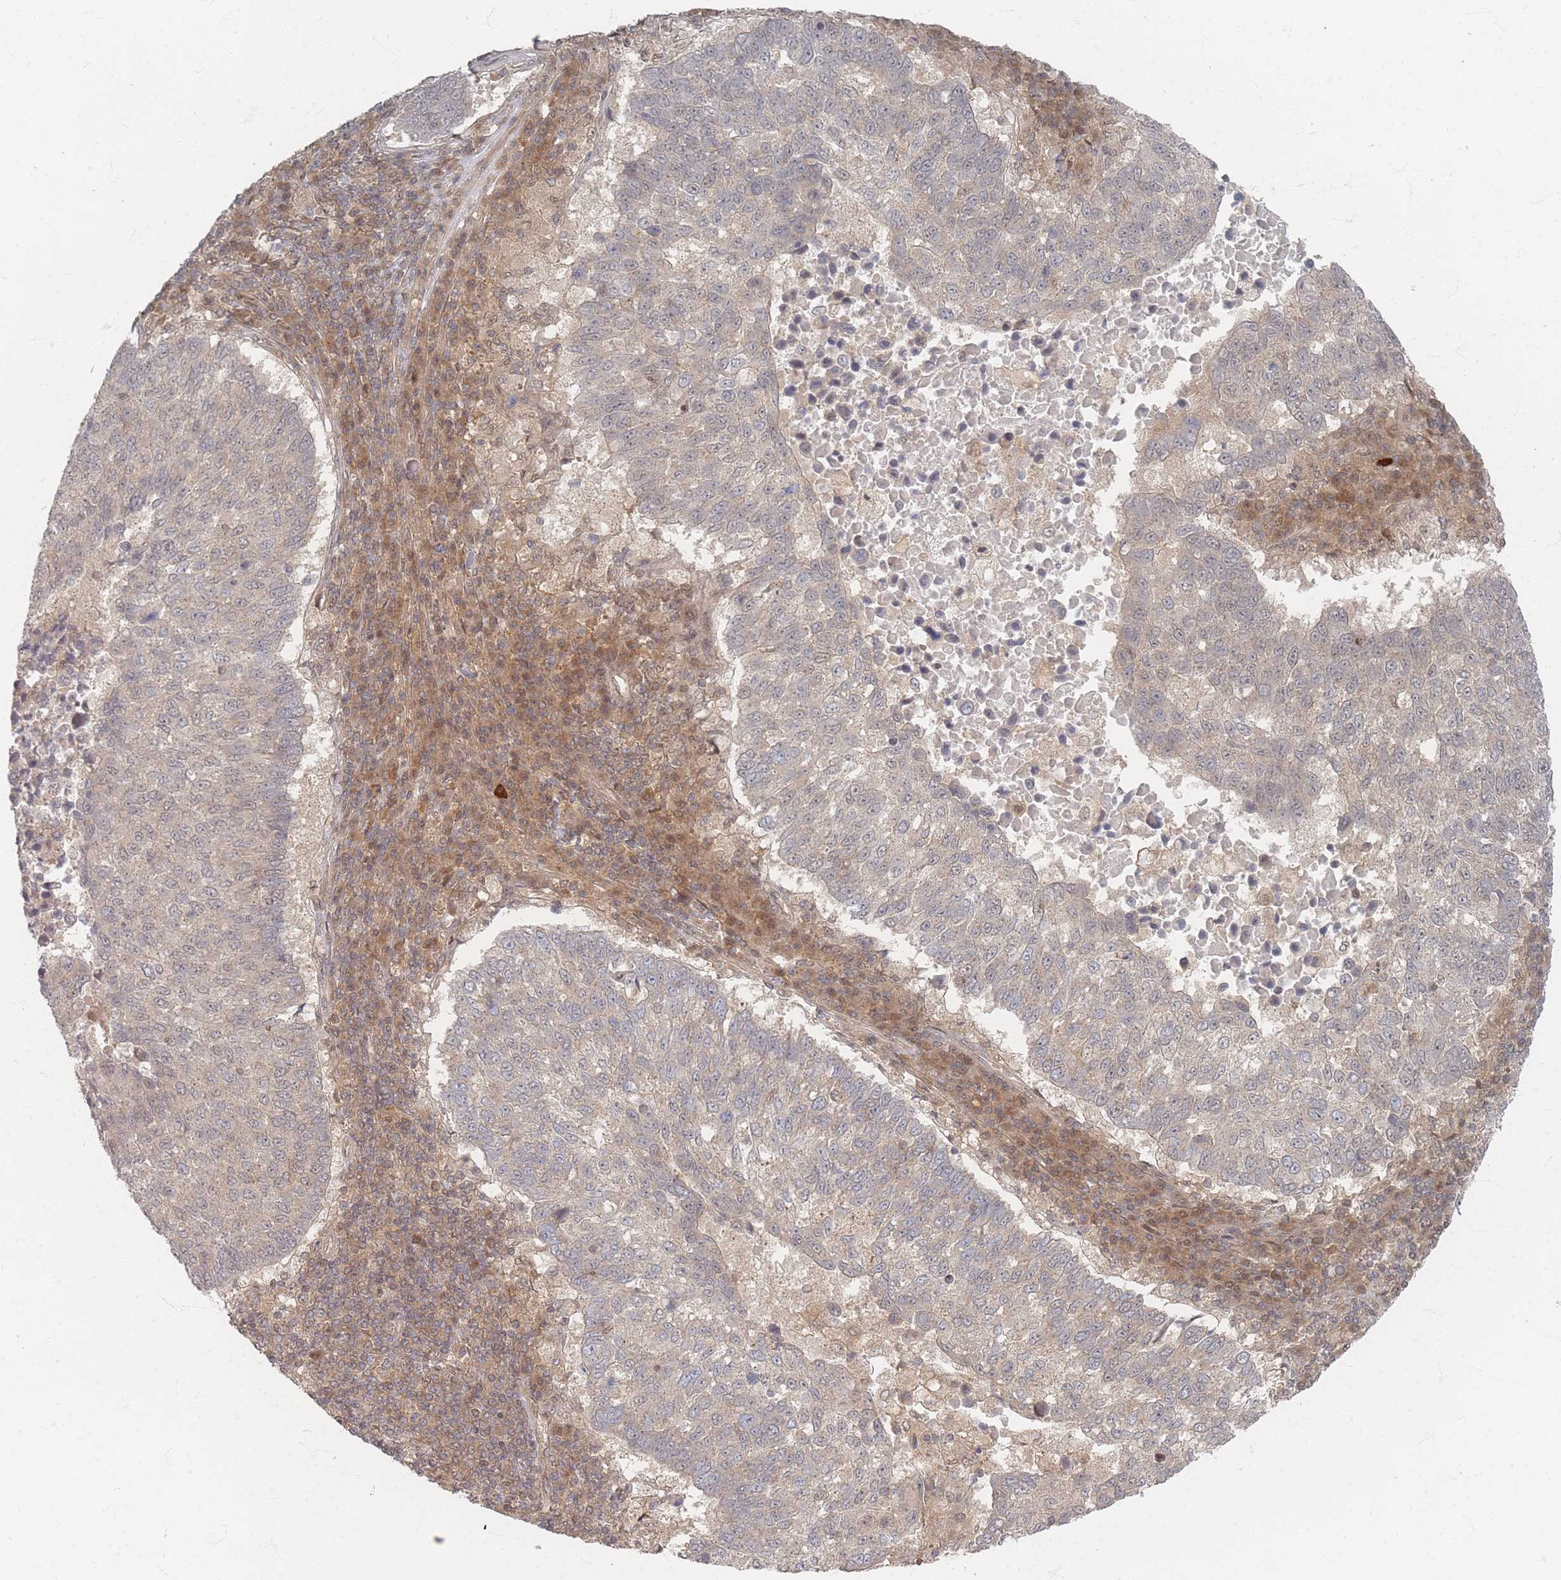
{"staining": {"intensity": "weak", "quantity": "<25%", "location": "cytoplasmic/membranous"}, "tissue": "lung cancer", "cell_type": "Tumor cells", "image_type": "cancer", "snomed": [{"axis": "morphology", "description": "Squamous cell carcinoma, NOS"}, {"axis": "topography", "description": "Lung"}], "caption": "This is a micrograph of immunohistochemistry (IHC) staining of lung squamous cell carcinoma, which shows no staining in tumor cells.", "gene": "PSMD9", "patient": {"sex": "male", "age": 73}}